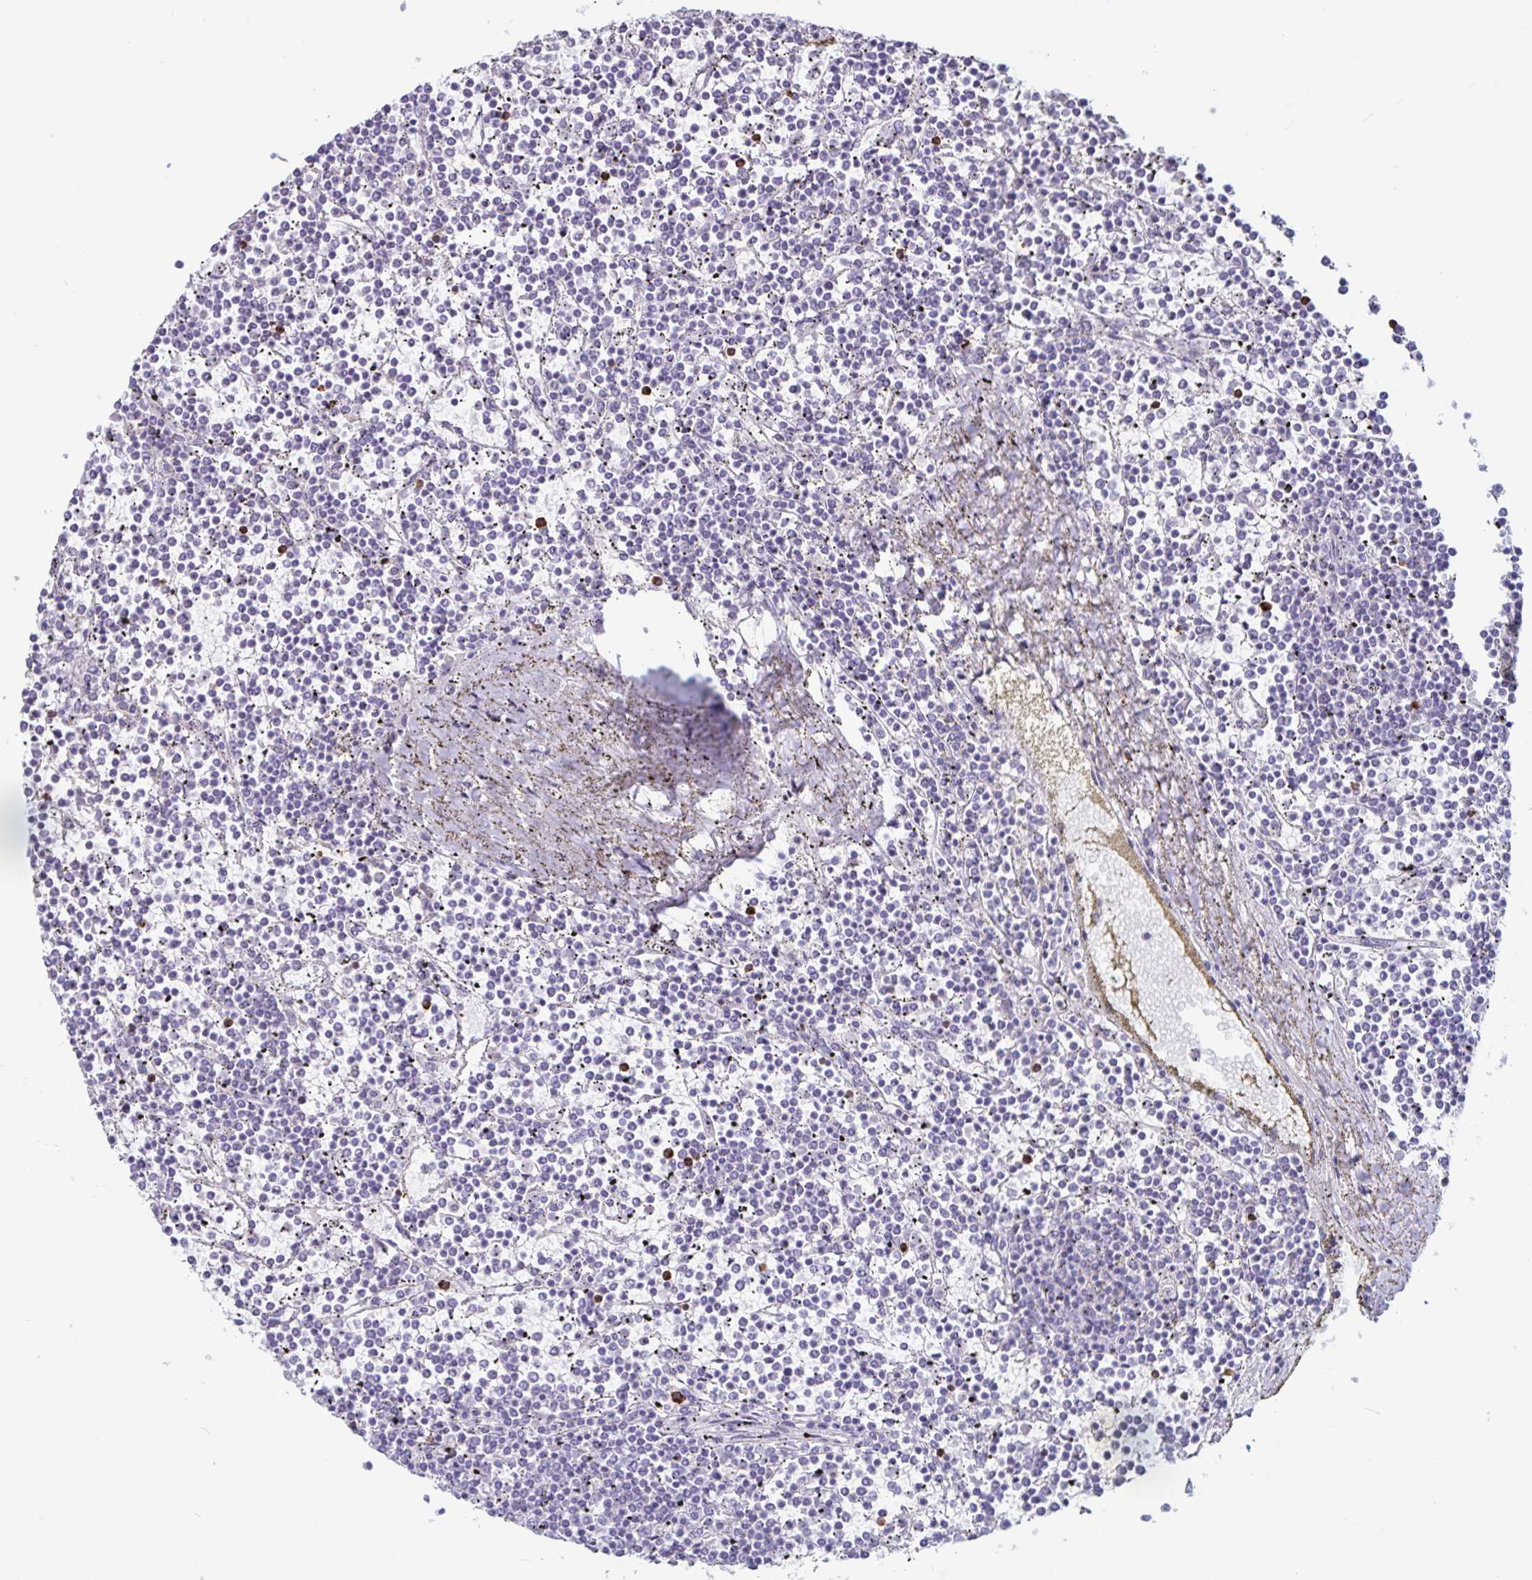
{"staining": {"intensity": "negative", "quantity": "none", "location": "none"}, "tissue": "lymphoma", "cell_type": "Tumor cells", "image_type": "cancer", "snomed": [{"axis": "morphology", "description": "Malignant lymphoma, non-Hodgkin's type, Low grade"}, {"axis": "topography", "description": "Spleen"}], "caption": "IHC of lymphoma reveals no positivity in tumor cells.", "gene": "GNLY", "patient": {"sex": "female", "age": 19}}